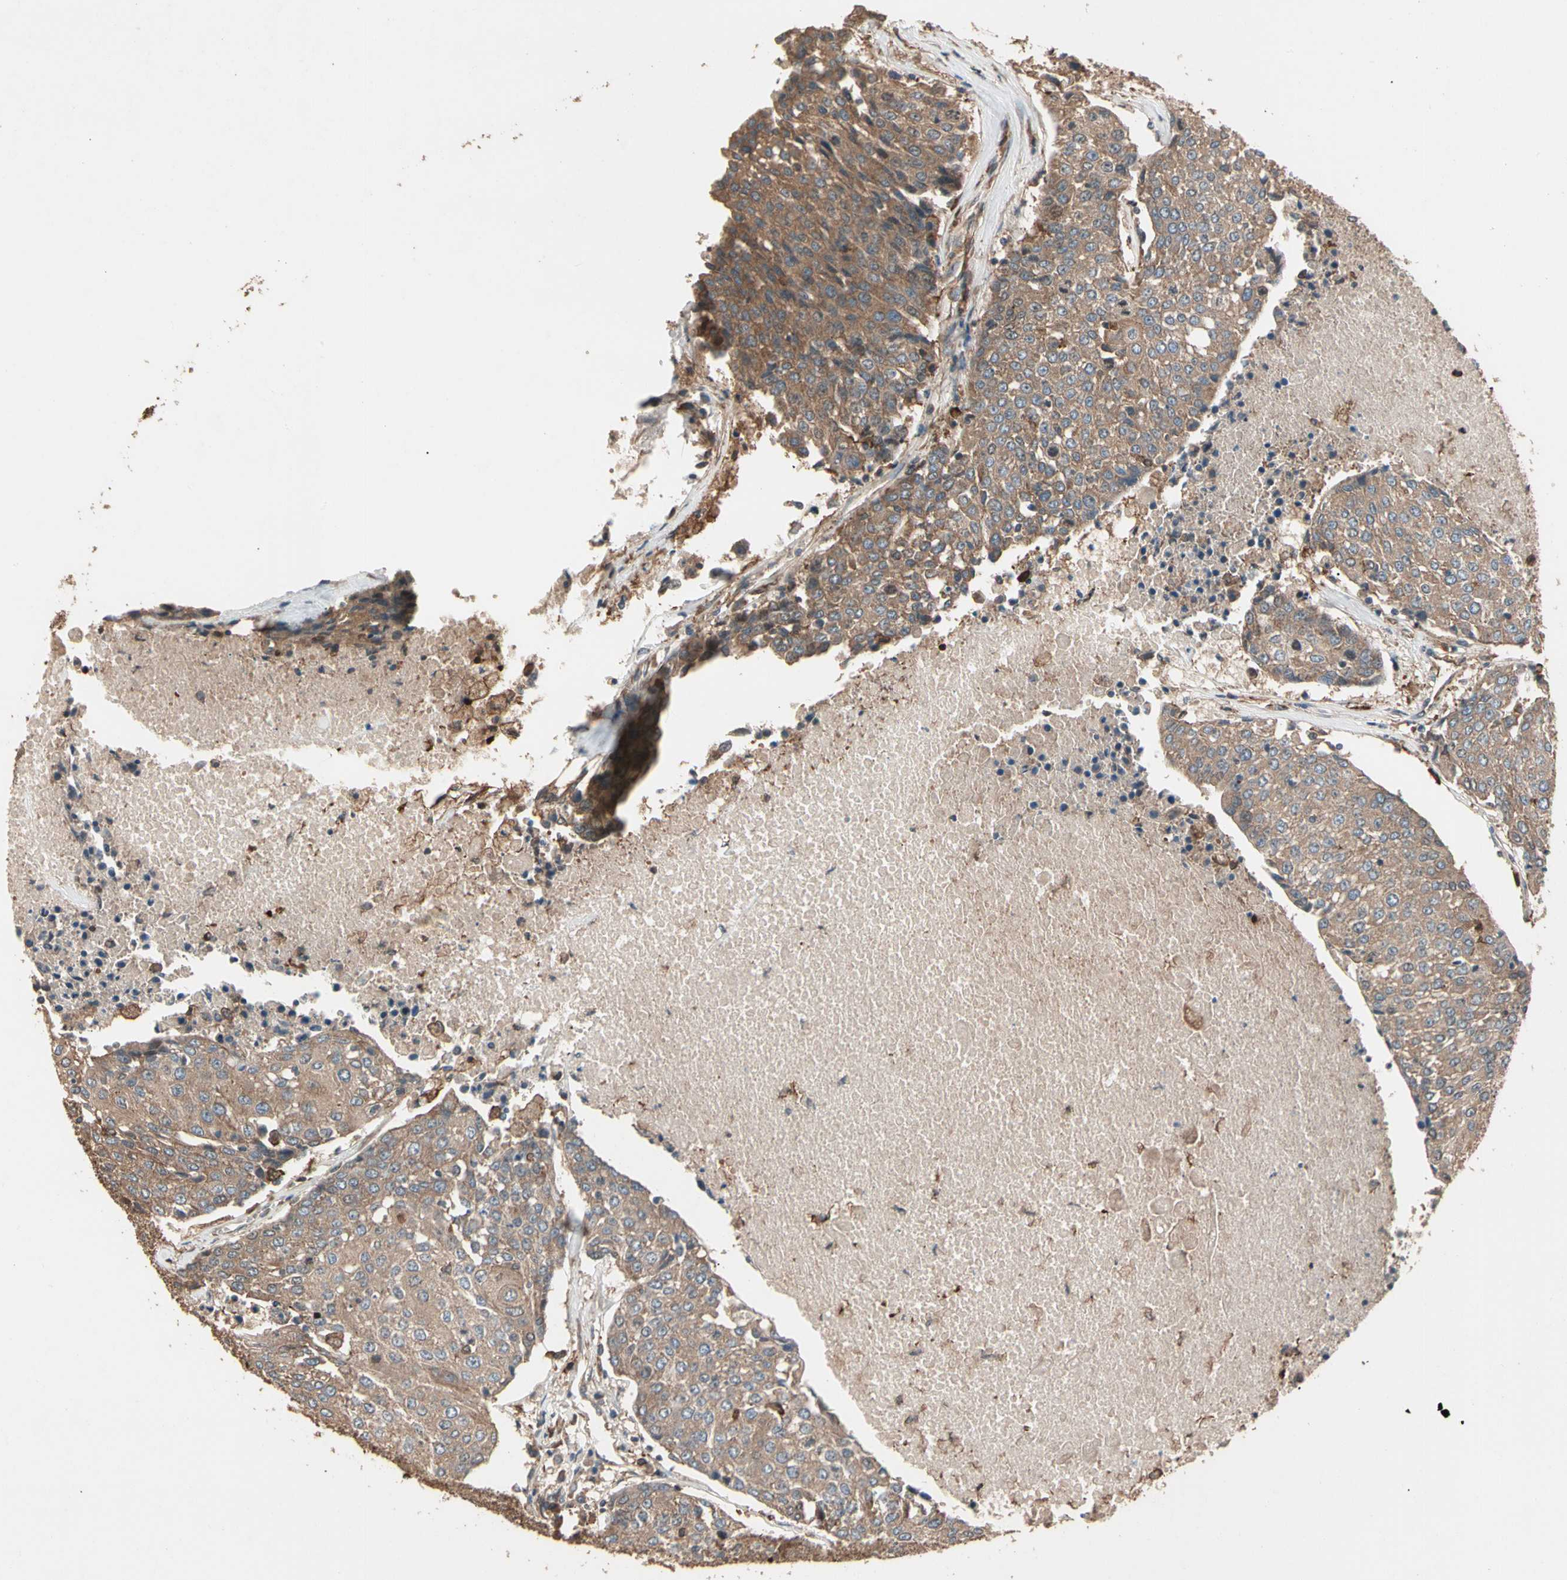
{"staining": {"intensity": "moderate", "quantity": ">75%", "location": "cytoplasmic/membranous"}, "tissue": "urothelial cancer", "cell_type": "Tumor cells", "image_type": "cancer", "snomed": [{"axis": "morphology", "description": "Urothelial carcinoma, High grade"}, {"axis": "topography", "description": "Urinary bladder"}], "caption": "This histopathology image reveals immunohistochemistry (IHC) staining of human urothelial cancer, with medium moderate cytoplasmic/membranous positivity in approximately >75% of tumor cells.", "gene": "AGBL2", "patient": {"sex": "female", "age": 85}}